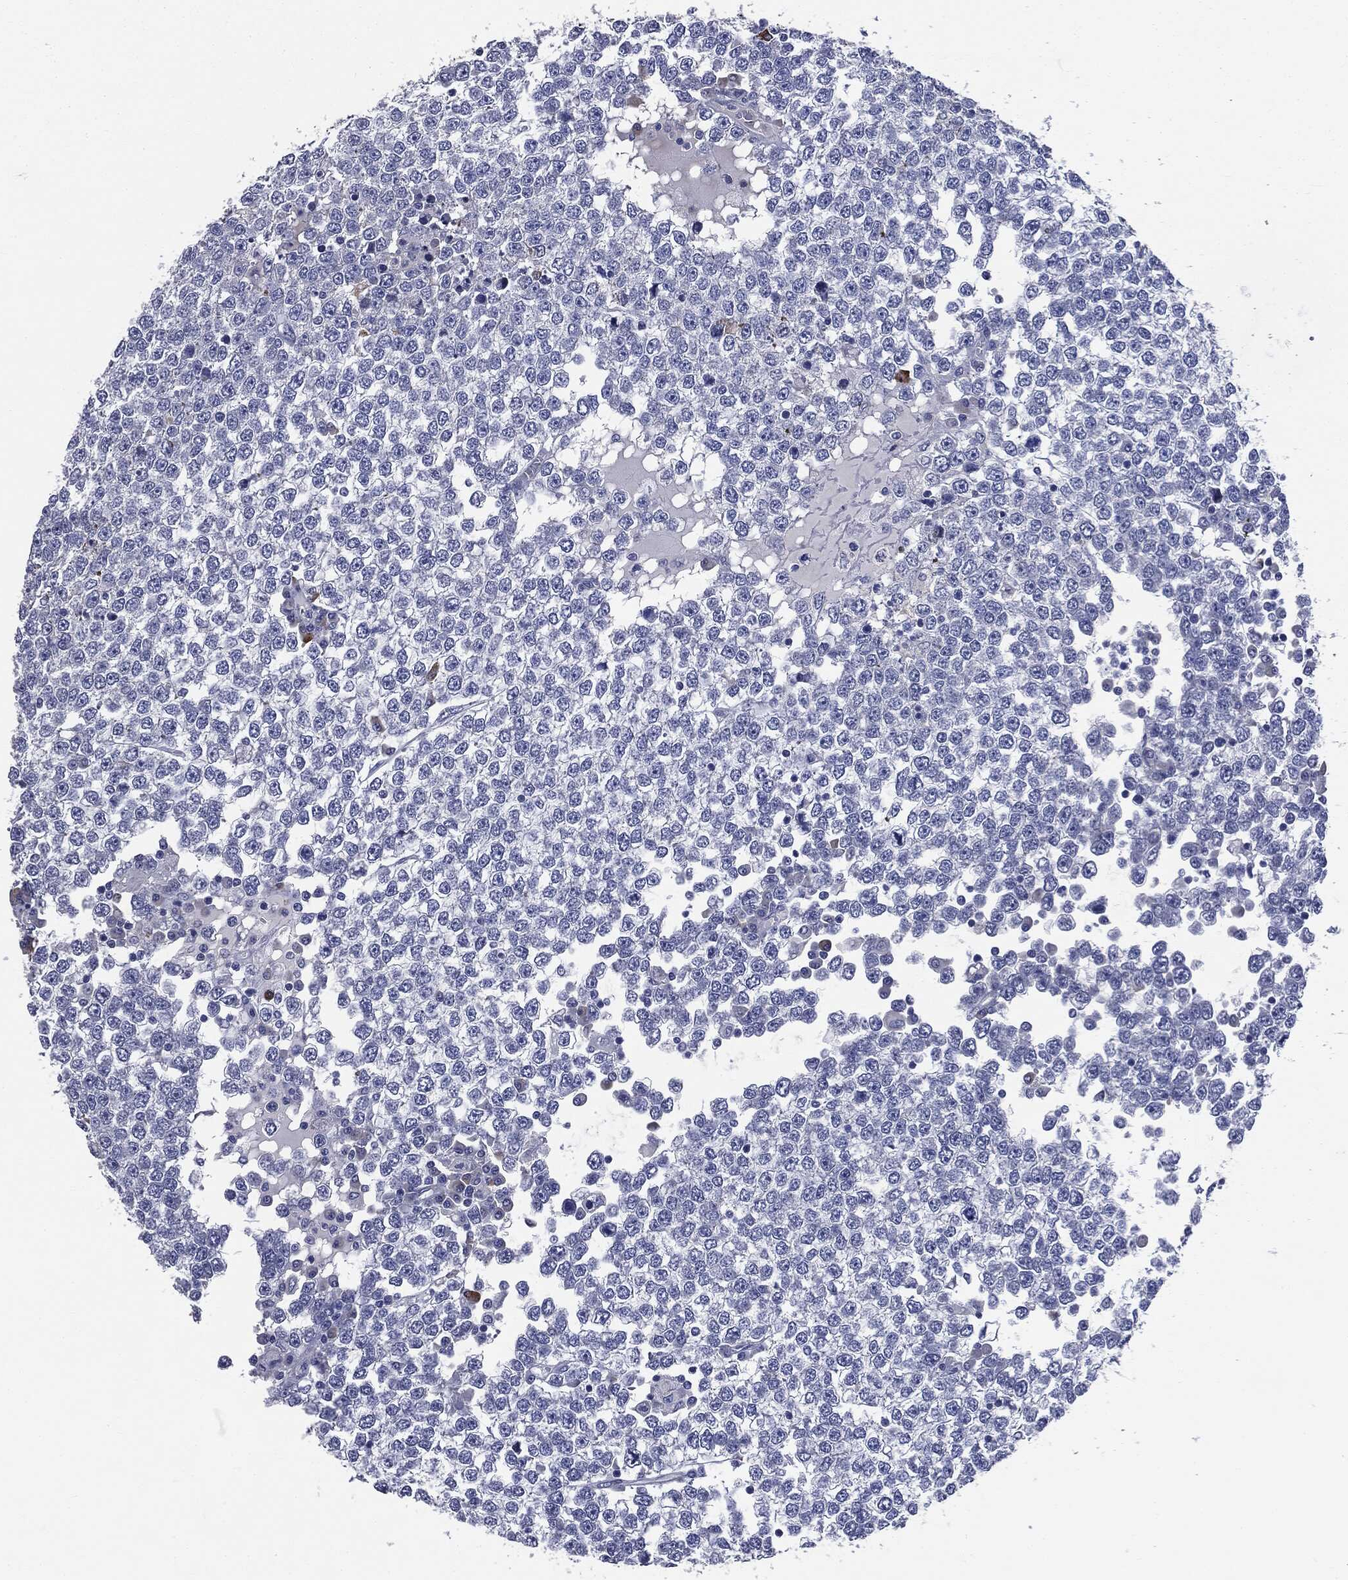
{"staining": {"intensity": "negative", "quantity": "none", "location": "none"}, "tissue": "testis cancer", "cell_type": "Tumor cells", "image_type": "cancer", "snomed": [{"axis": "morphology", "description": "Seminoma, NOS"}, {"axis": "topography", "description": "Testis"}], "caption": "The micrograph exhibits no significant expression in tumor cells of seminoma (testis).", "gene": "PTGS2", "patient": {"sex": "male", "age": 65}}